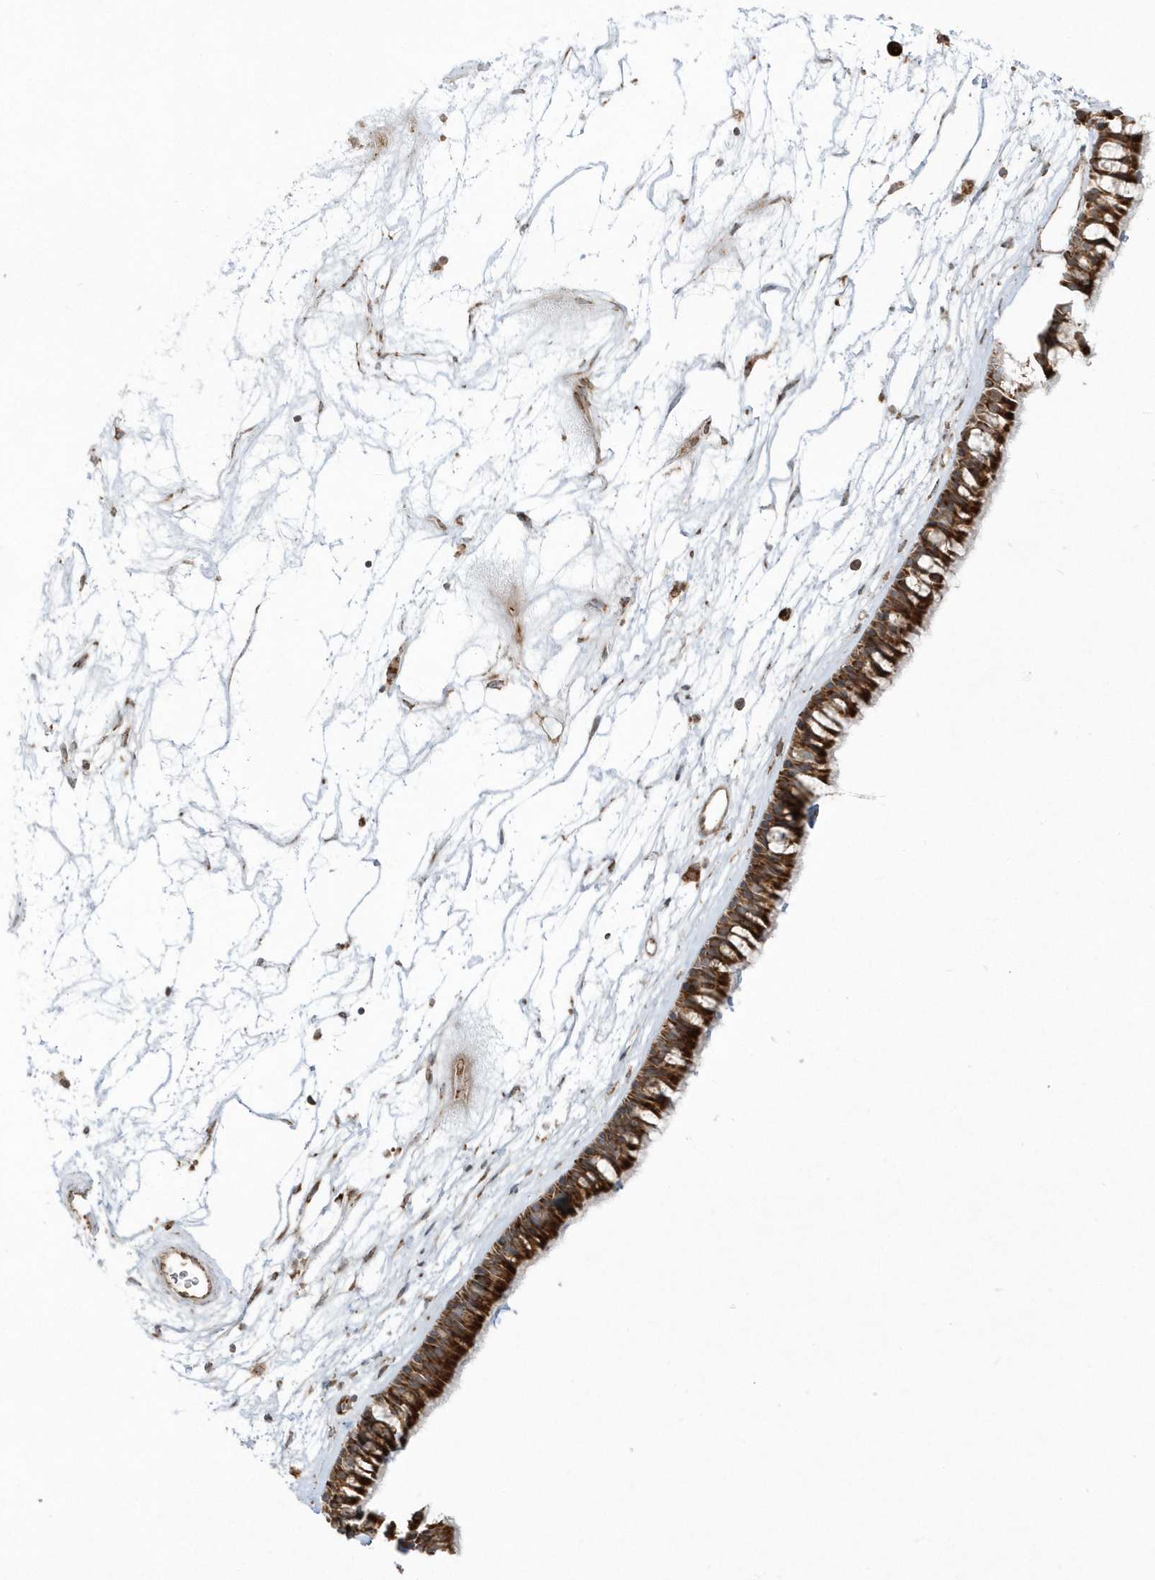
{"staining": {"intensity": "strong", "quantity": ">75%", "location": "cytoplasmic/membranous"}, "tissue": "nasopharynx", "cell_type": "Respiratory epithelial cells", "image_type": "normal", "snomed": [{"axis": "morphology", "description": "Normal tissue, NOS"}, {"axis": "topography", "description": "Nasopharynx"}], "caption": "The micrograph displays staining of benign nasopharynx, revealing strong cytoplasmic/membranous protein staining (brown color) within respiratory epithelial cells. (IHC, brightfield microscopy, high magnification).", "gene": "SH3BP2", "patient": {"sex": "male", "age": 64}}